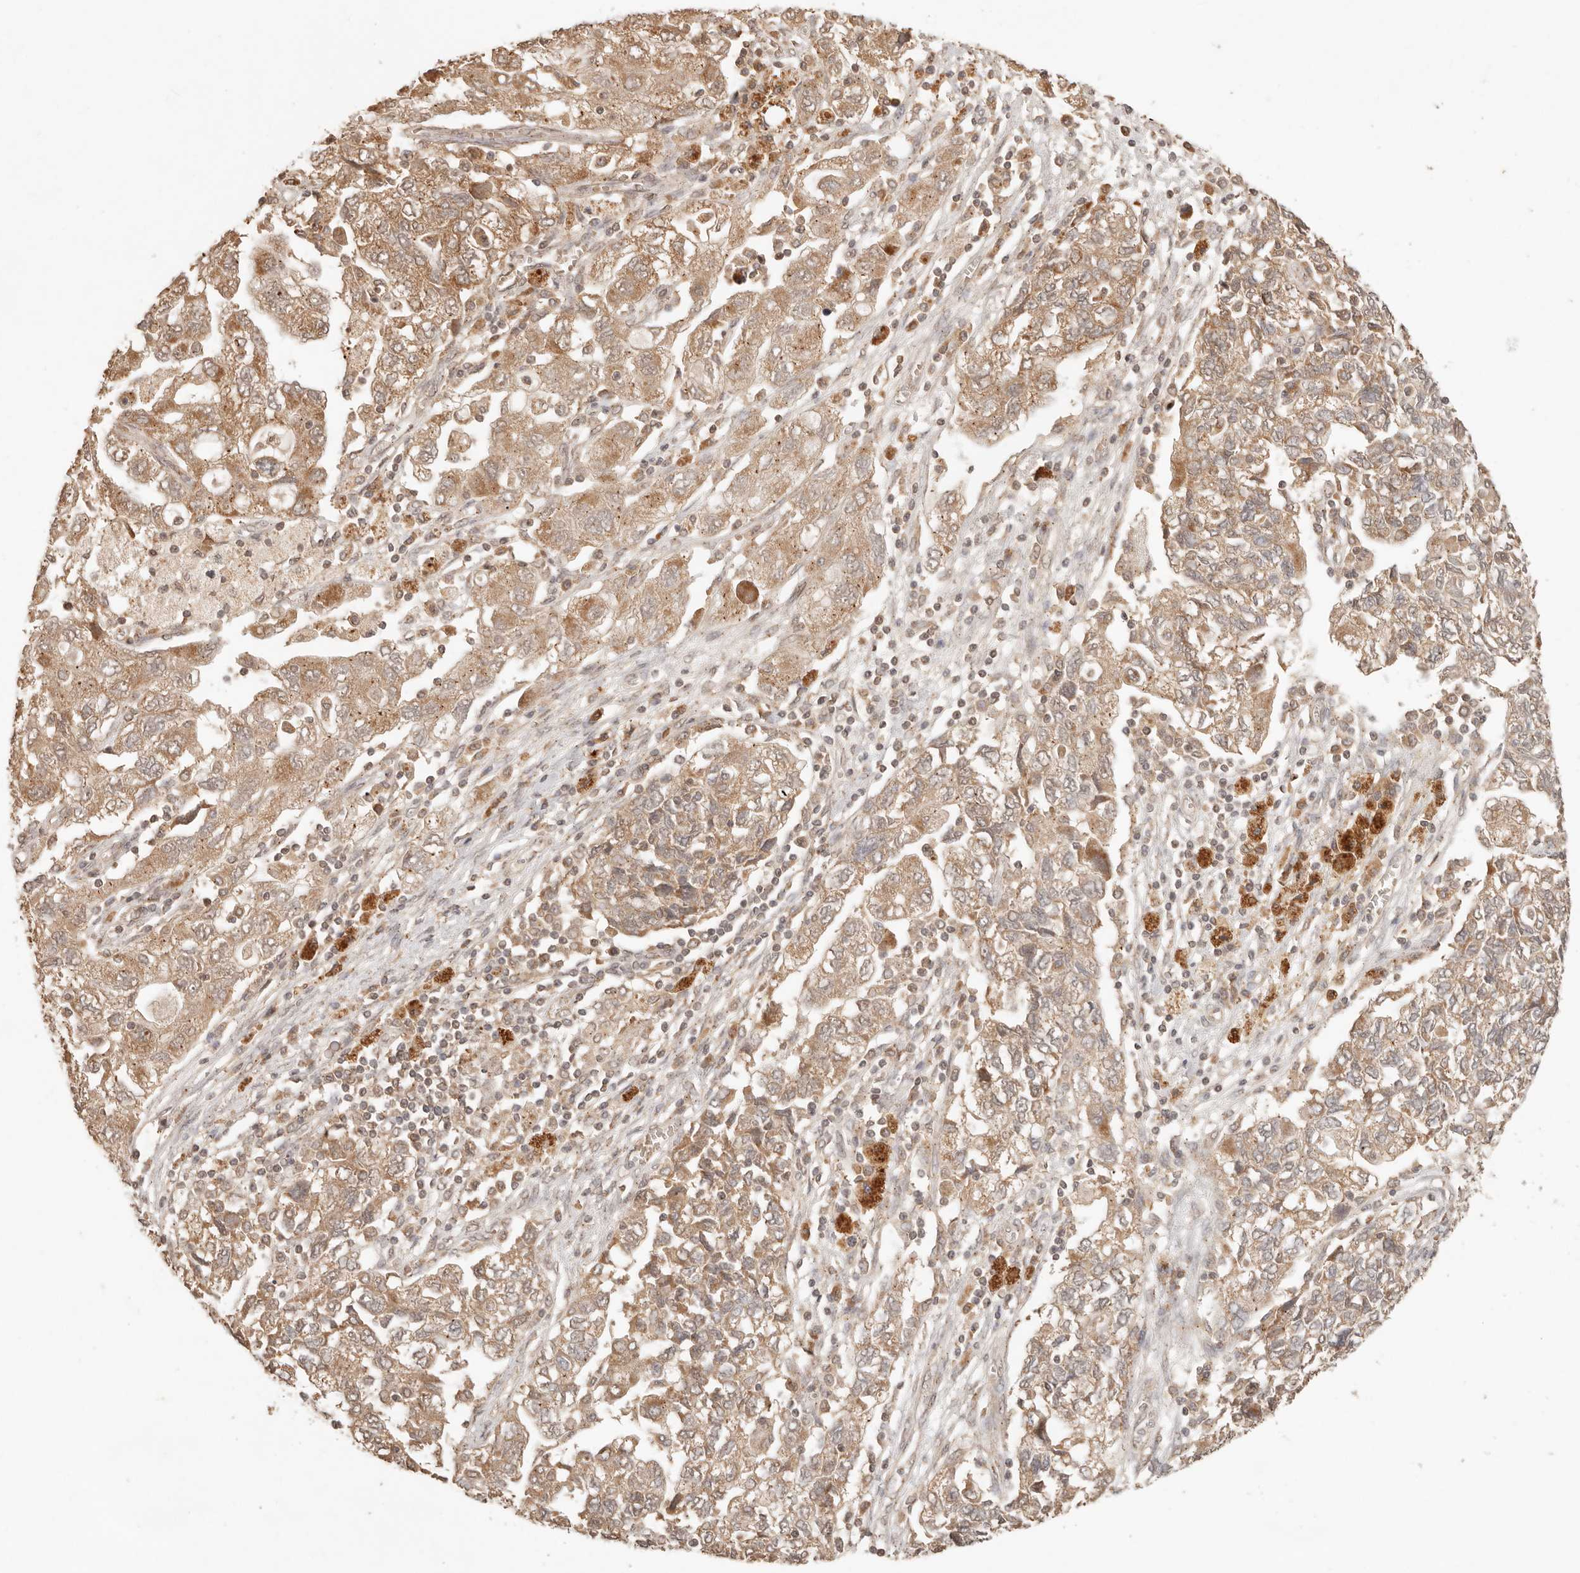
{"staining": {"intensity": "moderate", "quantity": ">75%", "location": "cytoplasmic/membranous"}, "tissue": "ovarian cancer", "cell_type": "Tumor cells", "image_type": "cancer", "snomed": [{"axis": "morphology", "description": "Carcinoma, NOS"}, {"axis": "morphology", "description": "Cystadenocarcinoma, serous, NOS"}, {"axis": "topography", "description": "Ovary"}], "caption": "DAB (3,3'-diaminobenzidine) immunohistochemical staining of ovarian cancer exhibits moderate cytoplasmic/membranous protein positivity in about >75% of tumor cells. (Stains: DAB (3,3'-diaminobenzidine) in brown, nuclei in blue, Microscopy: brightfield microscopy at high magnification).", "gene": "LMO4", "patient": {"sex": "female", "age": 69}}